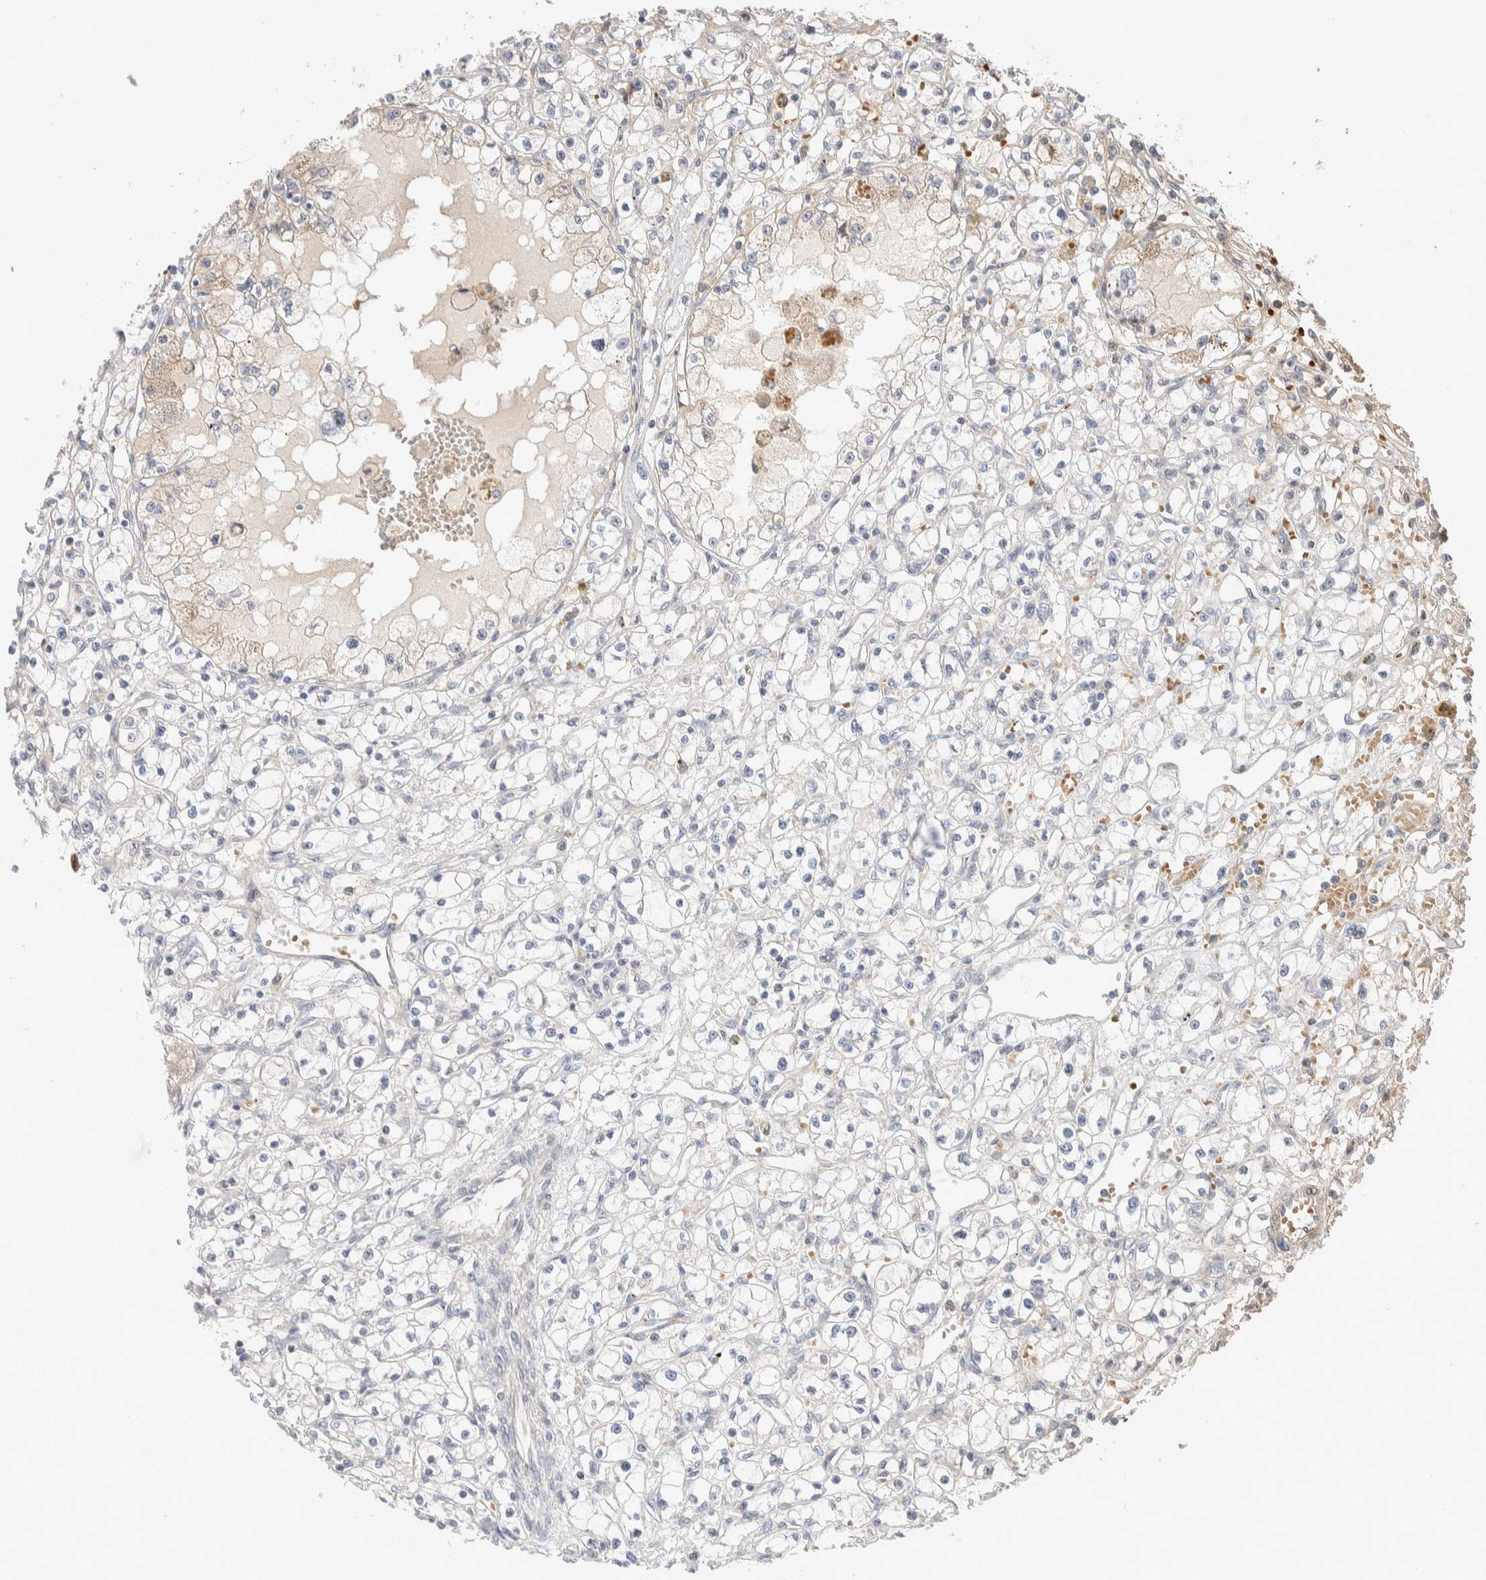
{"staining": {"intensity": "negative", "quantity": "none", "location": "none"}, "tissue": "renal cancer", "cell_type": "Tumor cells", "image_type": "cancer", "snomed": [{"axis": "morphology", "description": "Adenocarcinoma, NOS"}, {"axis": "topography", "description": "Kidney"}], "caption": "This photomicrograph is of renal adenocarcinoma stained with IHC to label a protein in brown with the nuclei are counter-stained blue. There is no staining in tumor cells.", "gene": "CASK", "patient": {"sex": "male", "age": 56}}